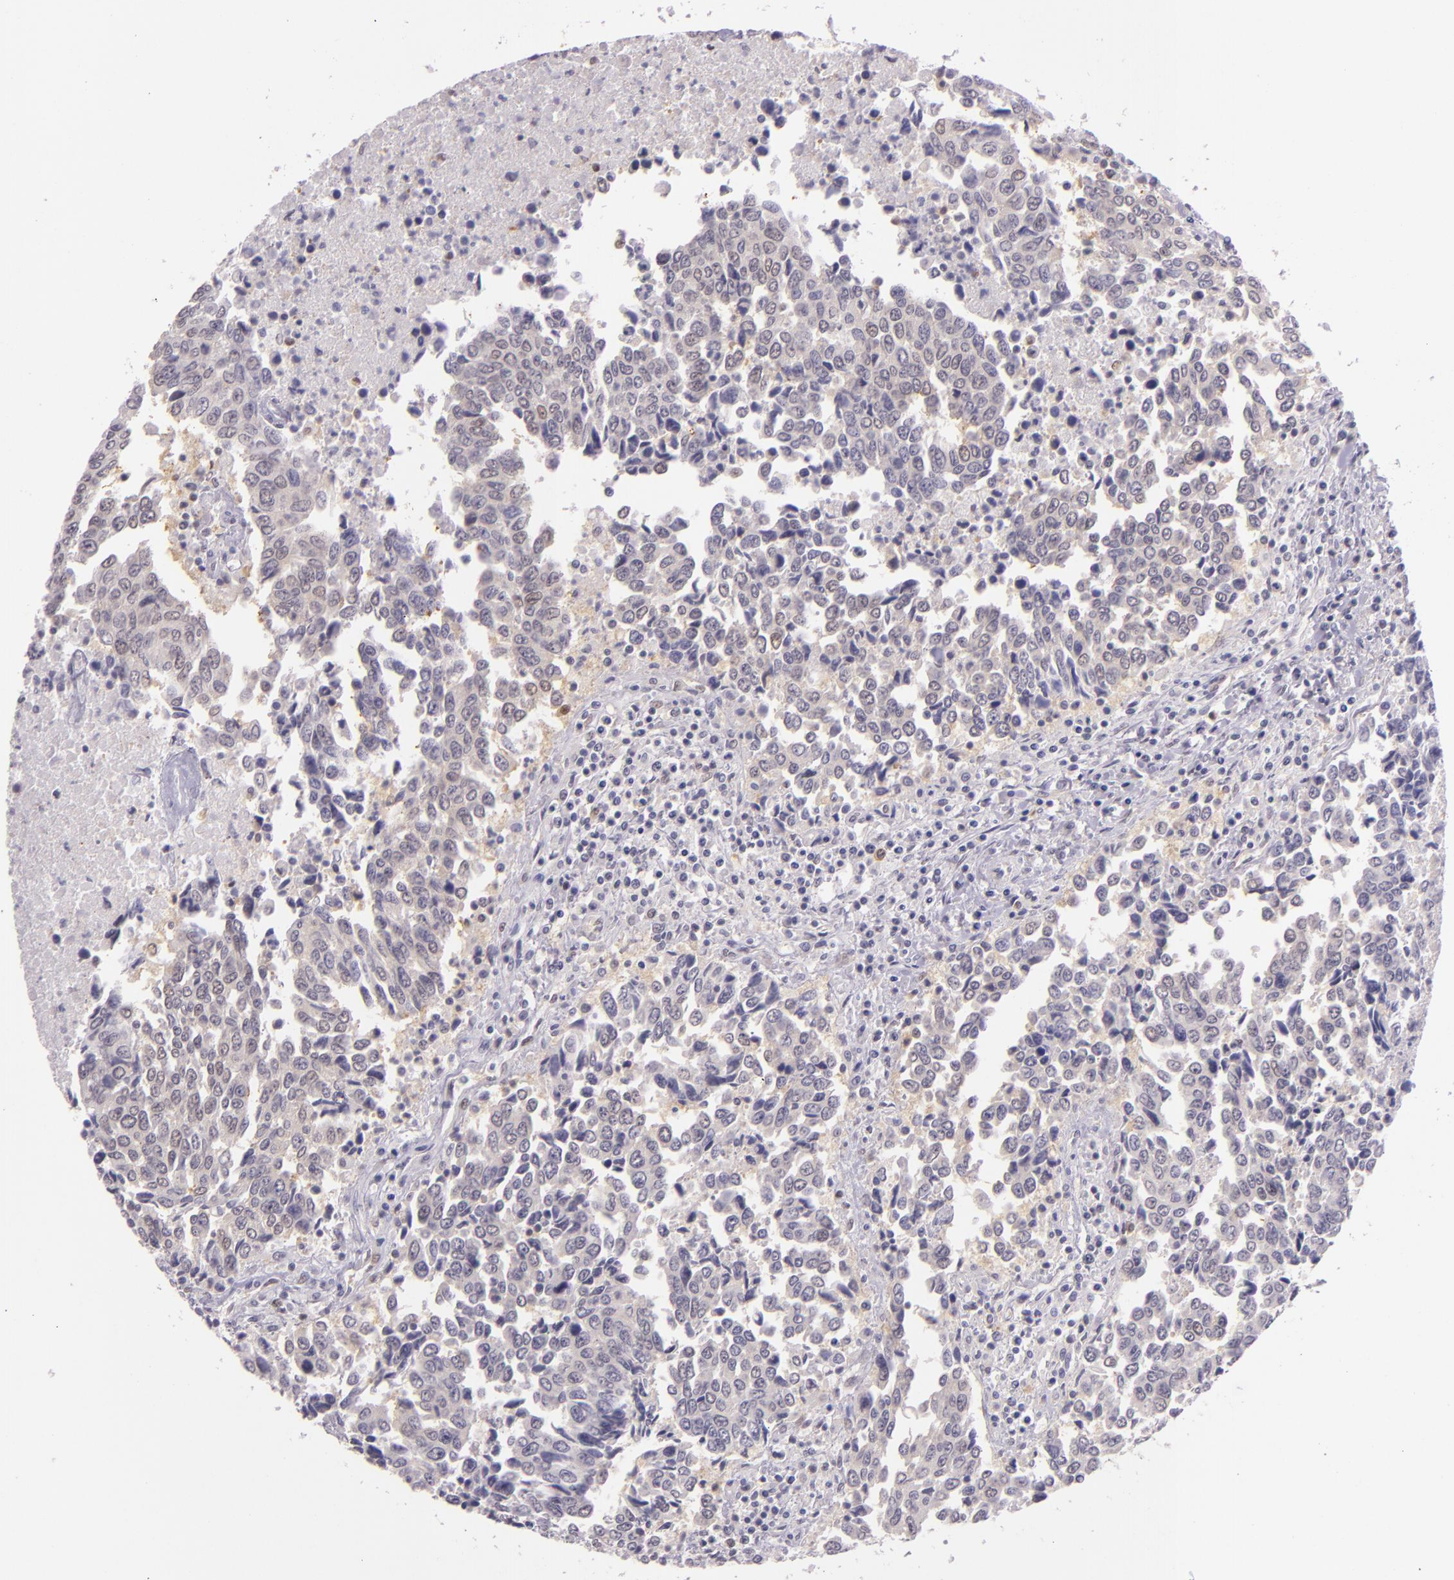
{"staining": {"intensity": "weak", "quantity": "25%-75%", "location": "cytoplasmic/membranous,nuclear"}, "tissue": "urothelial cancer", "cell_type": "Tumor cells", "image_type": "cancer", "snomed": [{"axis": "morphology", "description": "Urothelial carcinoma, High grade"}, {"axis": "topography", "description": "Urinary bladder"}], "caption": "This image demonstrates urothelial cancer stained with immunohistochemistry to label a protein in brown. The cytoplasmic/membranous and nuclear of tumor cells show weak positivity for the protein. Nuclei are counter-stained blue.", "gene": "HSPA8", "patient": {"sex": "male", "age": 86}}